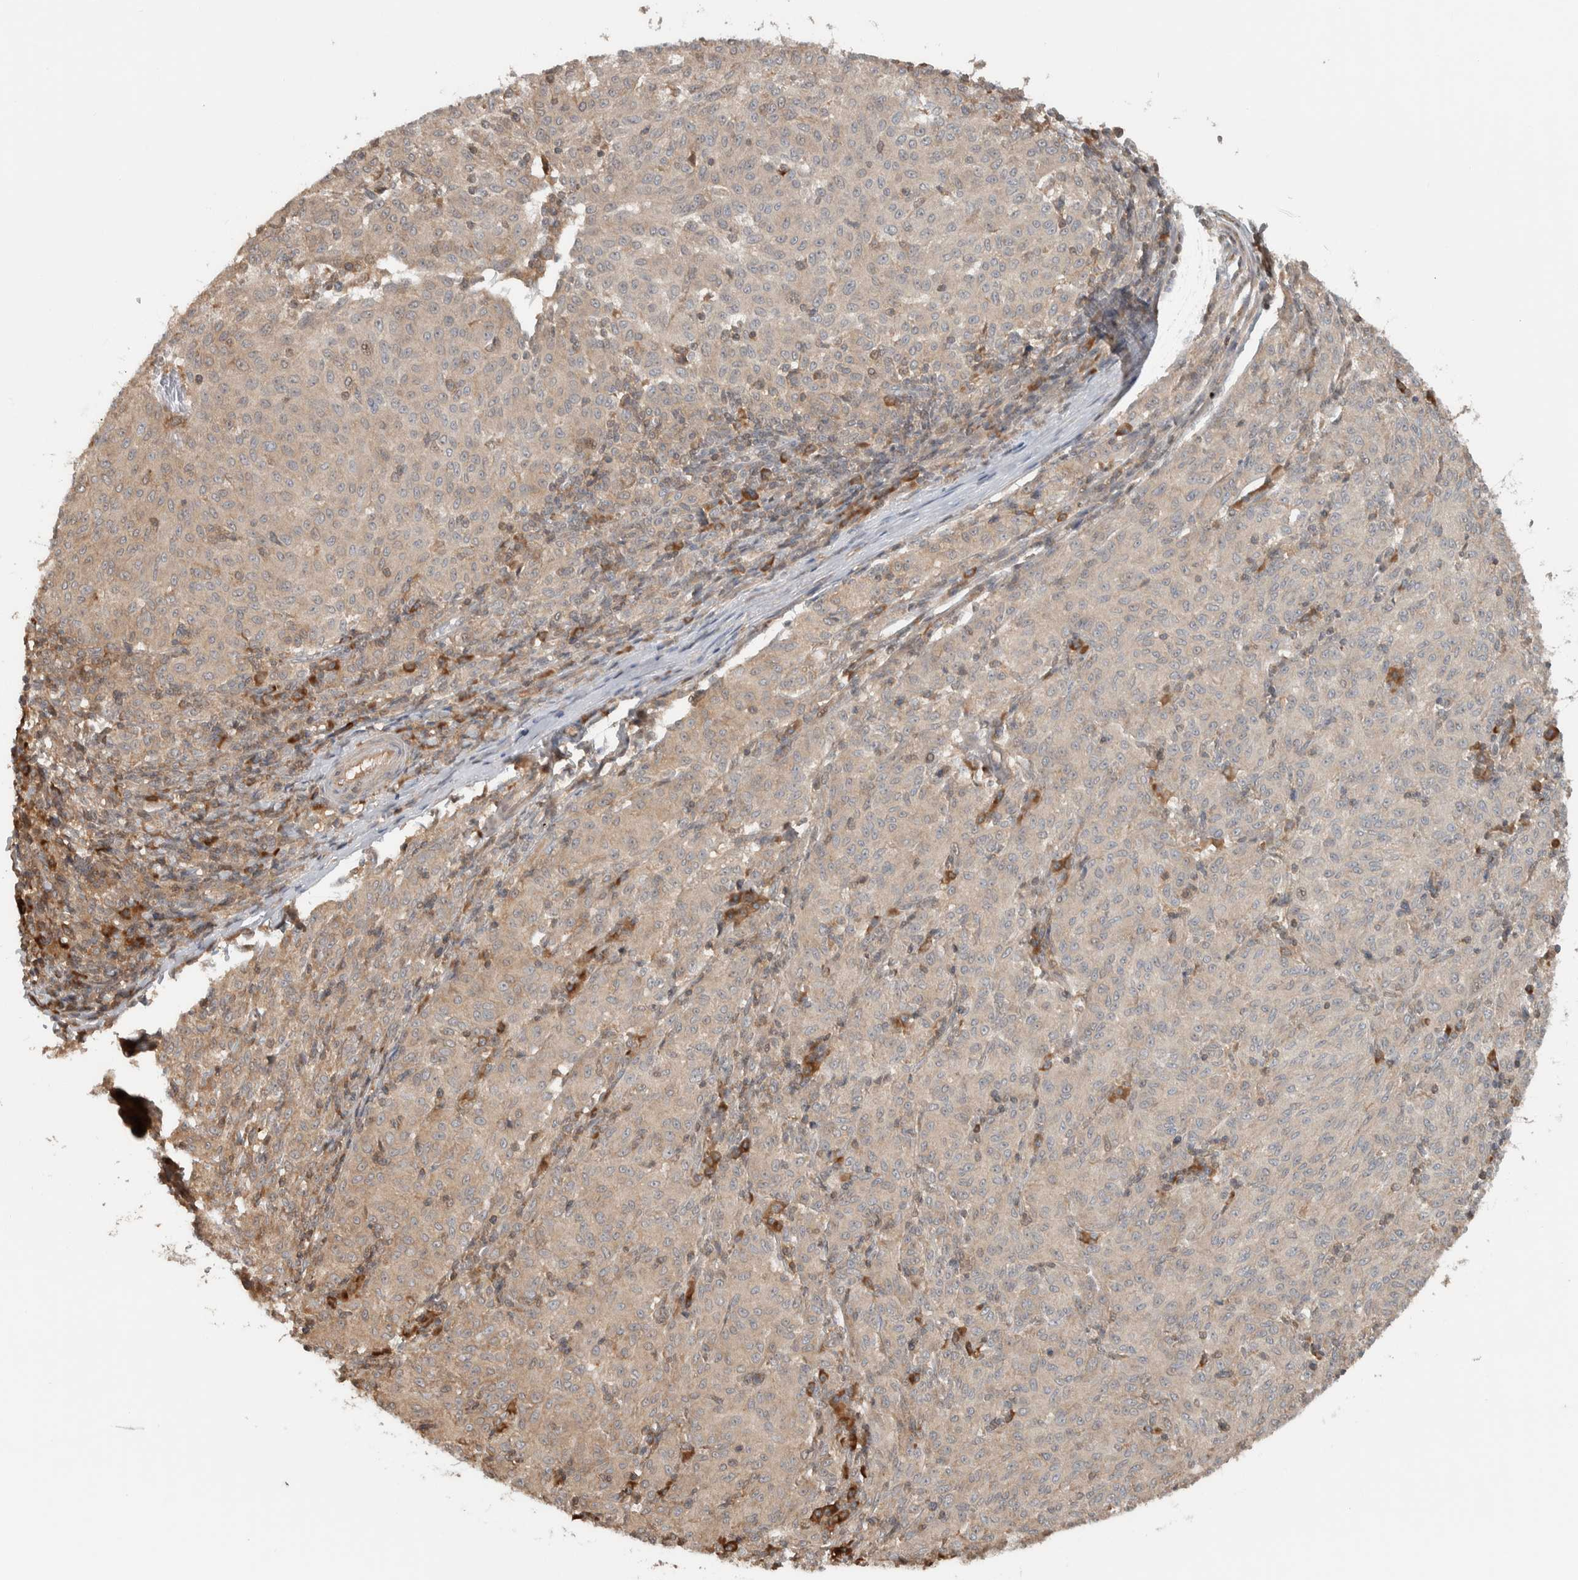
{"staining": {"intensity": "weak", "quantity": "<25%", "location": "cytoplasmic/membranous"}, "tissue": "melanoma", "cell_type": "Tumor cells", "image_type": "cancer", "snomed": [{"axis": "morphology", "description": "Malignant melanoma, NOS"}, {"axis": "topography", "description": "Skin"}], "caption": "High magnification brightfield microscopy of melanoma stained with DAB (brown) and counterstained with hematoxylin (blue): tumor cells show no significant expression.", "gene": "CNTROB", "patient": {"sex": "female", "age": 72}}